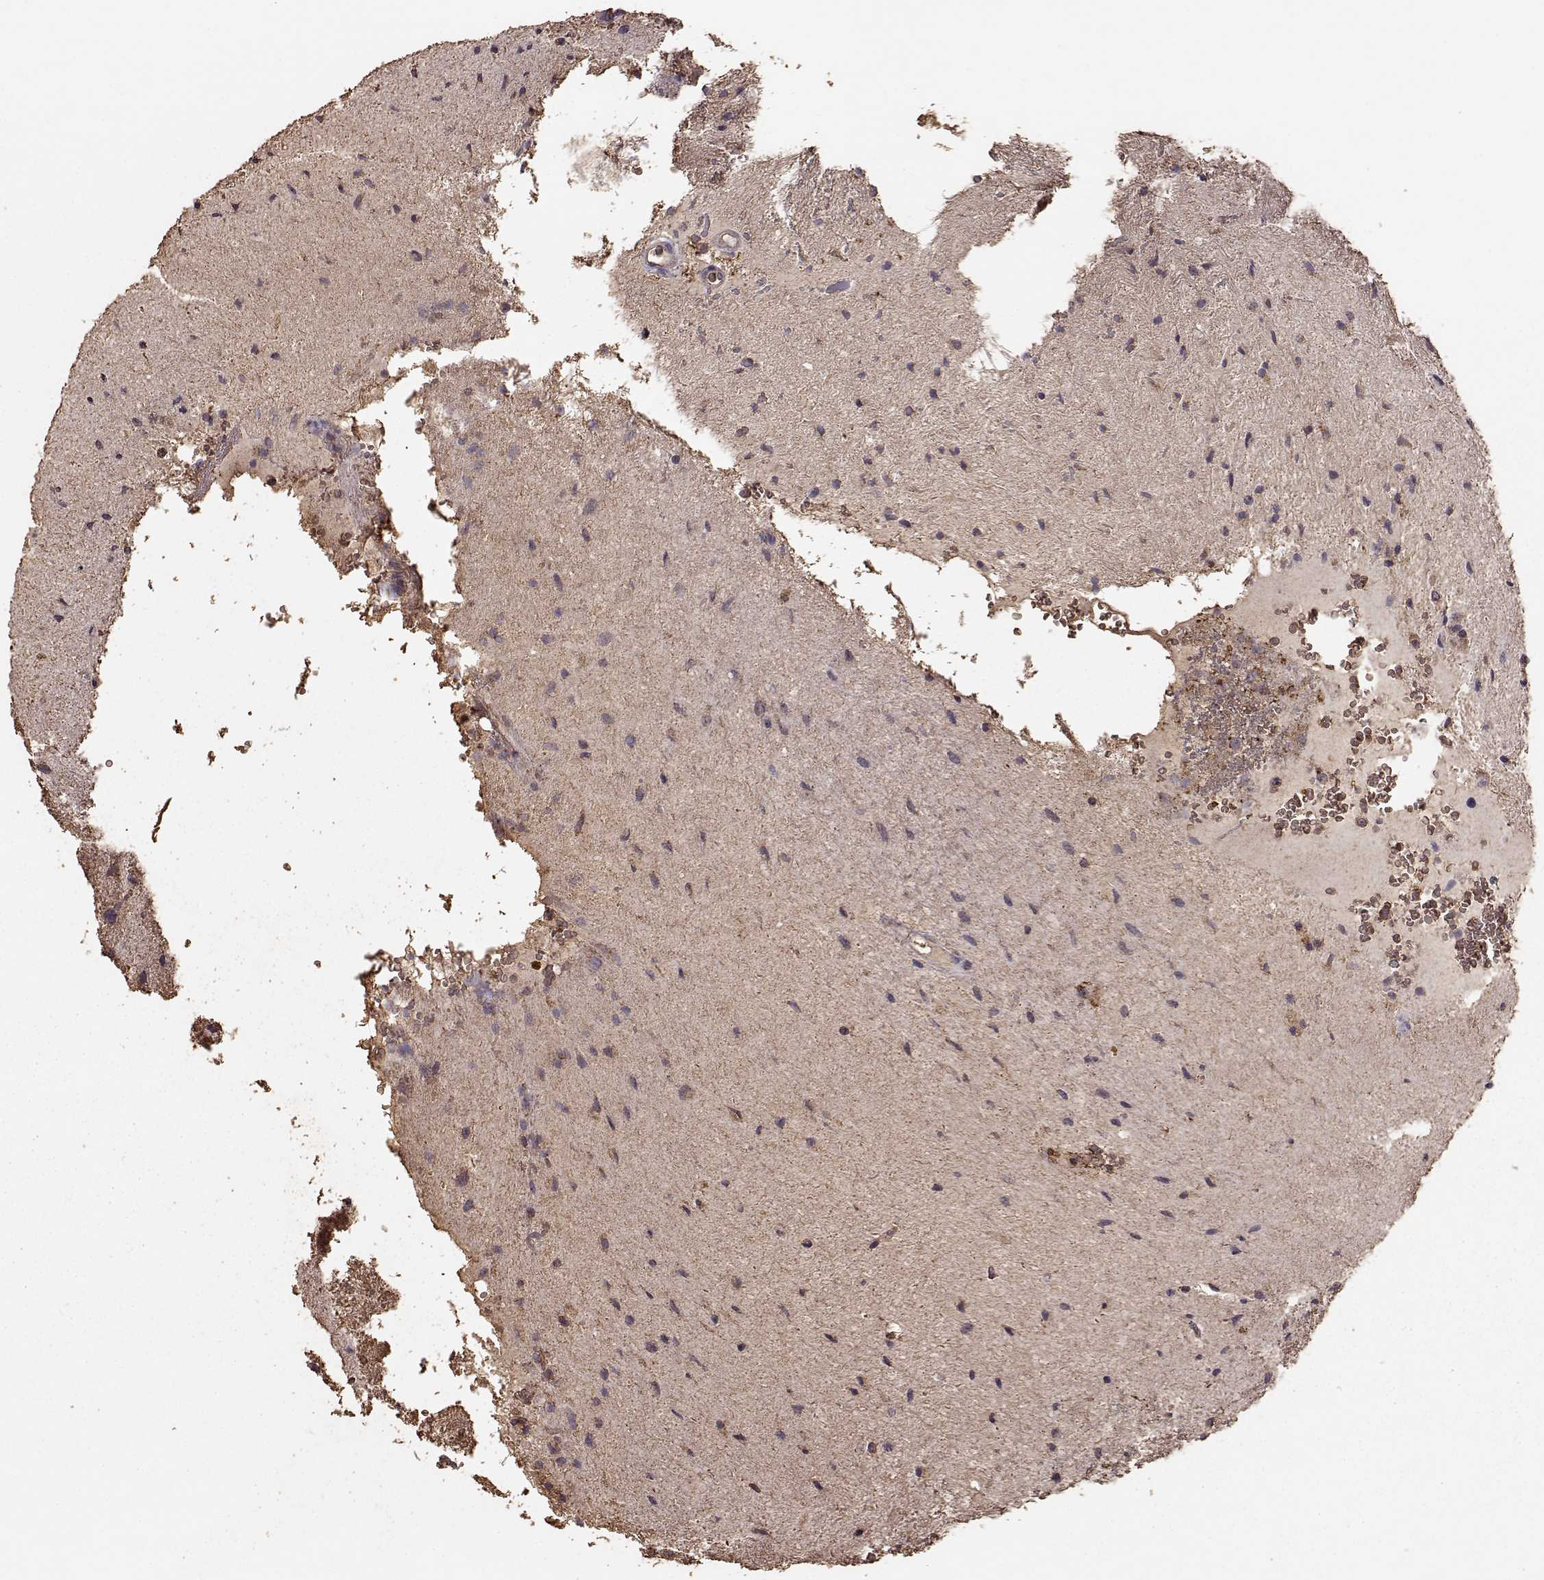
{"staining": {"intensity": "weak", "quantity": "<25%", "location": "cytoplasmic/membranous"}, "tissue": "glioma", "cell_type": "Tumor cells", "image_type": "cancer", "snomed": [{"axis": "morphology", "description": "Glioma, malignant, Low grade"}, {"axis": "topography", "description": "Cerebellum"}], "caption": "The histopathology image displays no staining of tumor cells in malignant glioma (low-grade).", "gene": "PTGES2", "patient": {"sex": "female", "age": 14}}